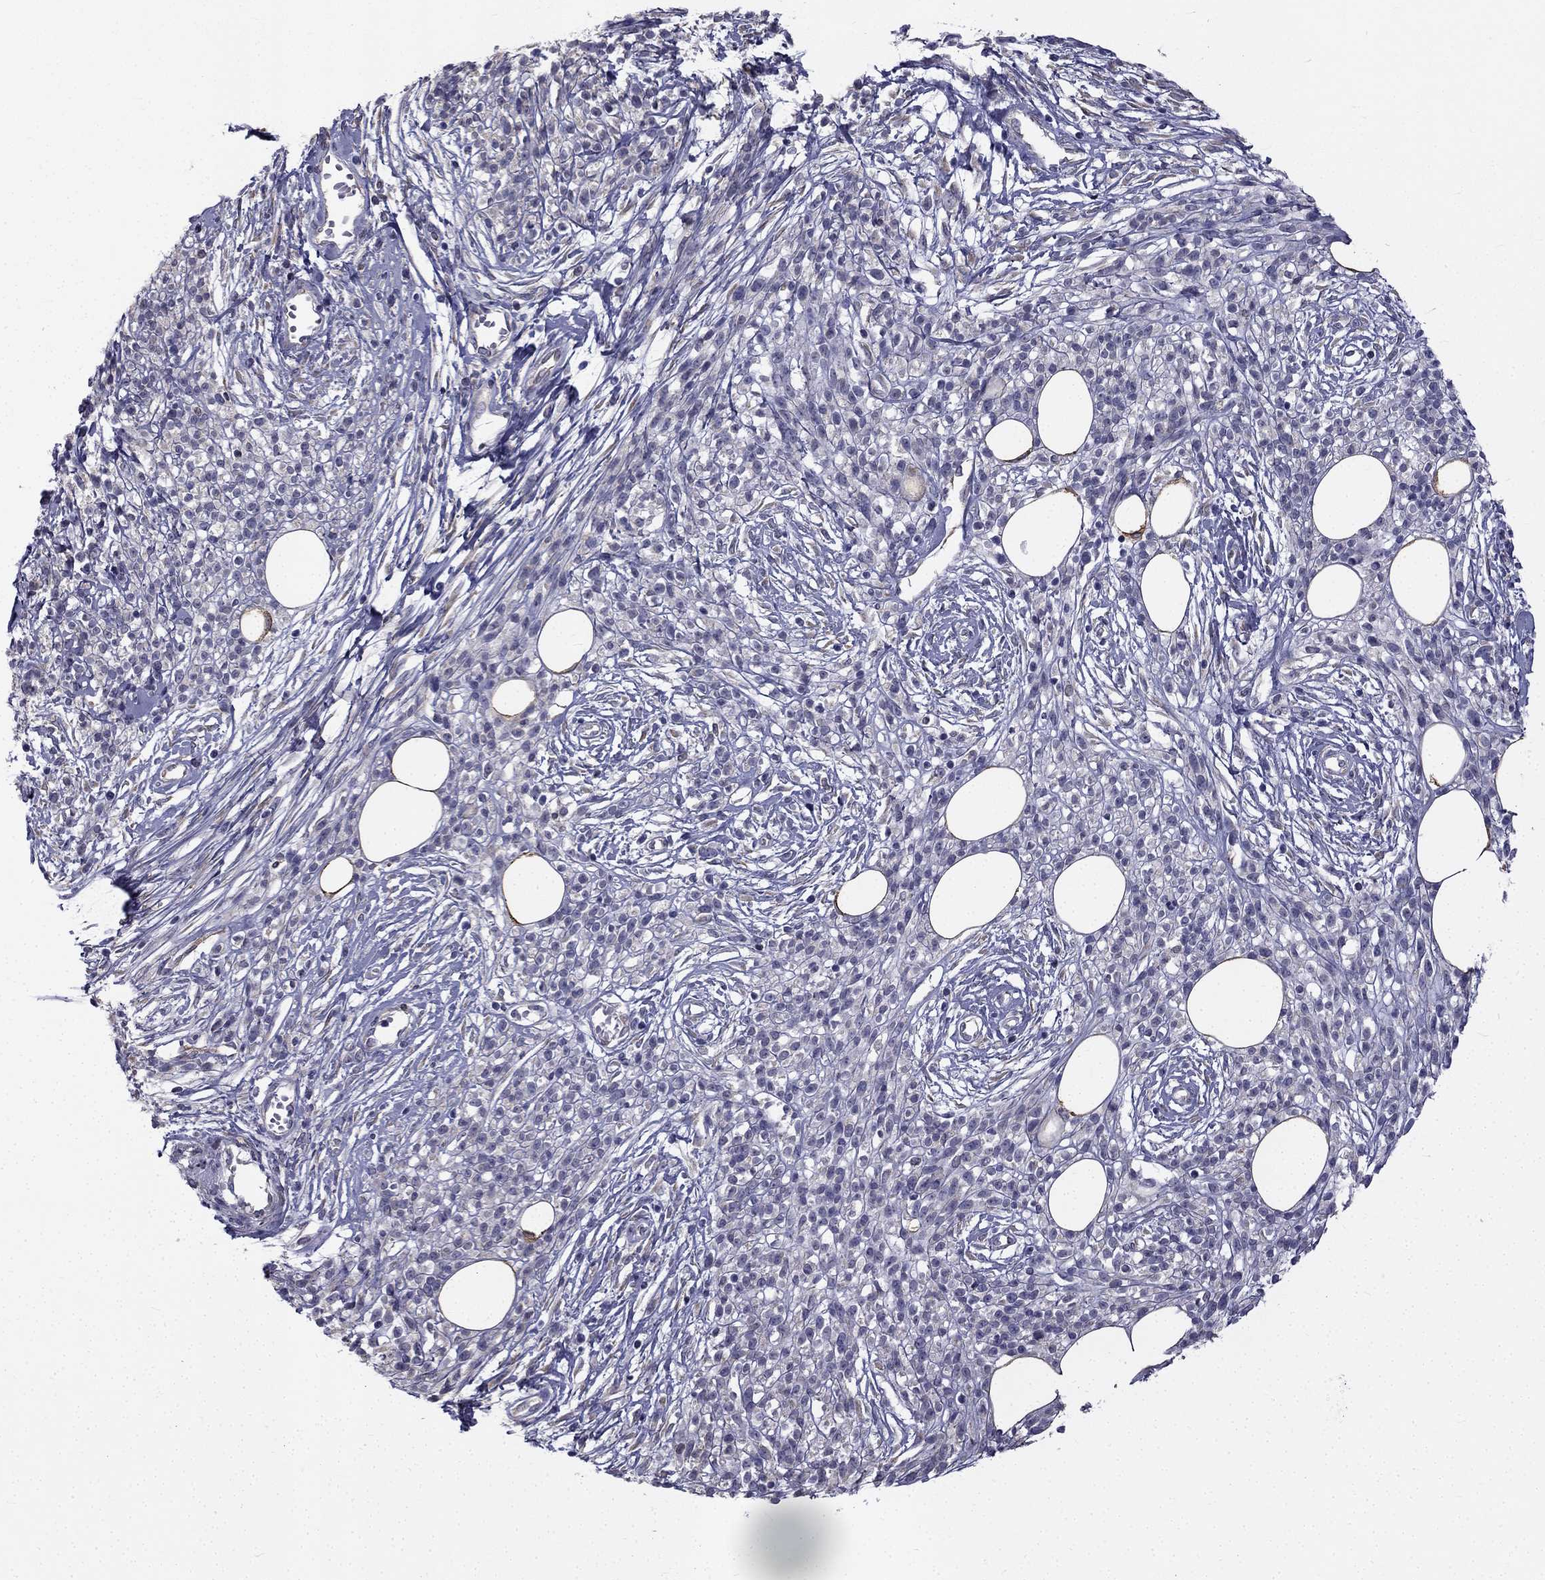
{"staining": {"intensity": "negative", "quantity": "none", "location": "none"}, "tissue": "melanoma", "cell_type": "Tumor cells", "image_type": "cancer", "snomed": [{"axis": "morphology", "description": "Malignant melanoma, NOS"}, {"axis": "topography", "description": "Skin"}, {"axis": "topography", "description": "Skin of trunk"}], "caption": "Tumor cells show no significant positivity in melanoma.", "gene": "CCDC40", "patient": {"sex": "male", "age": 74}}